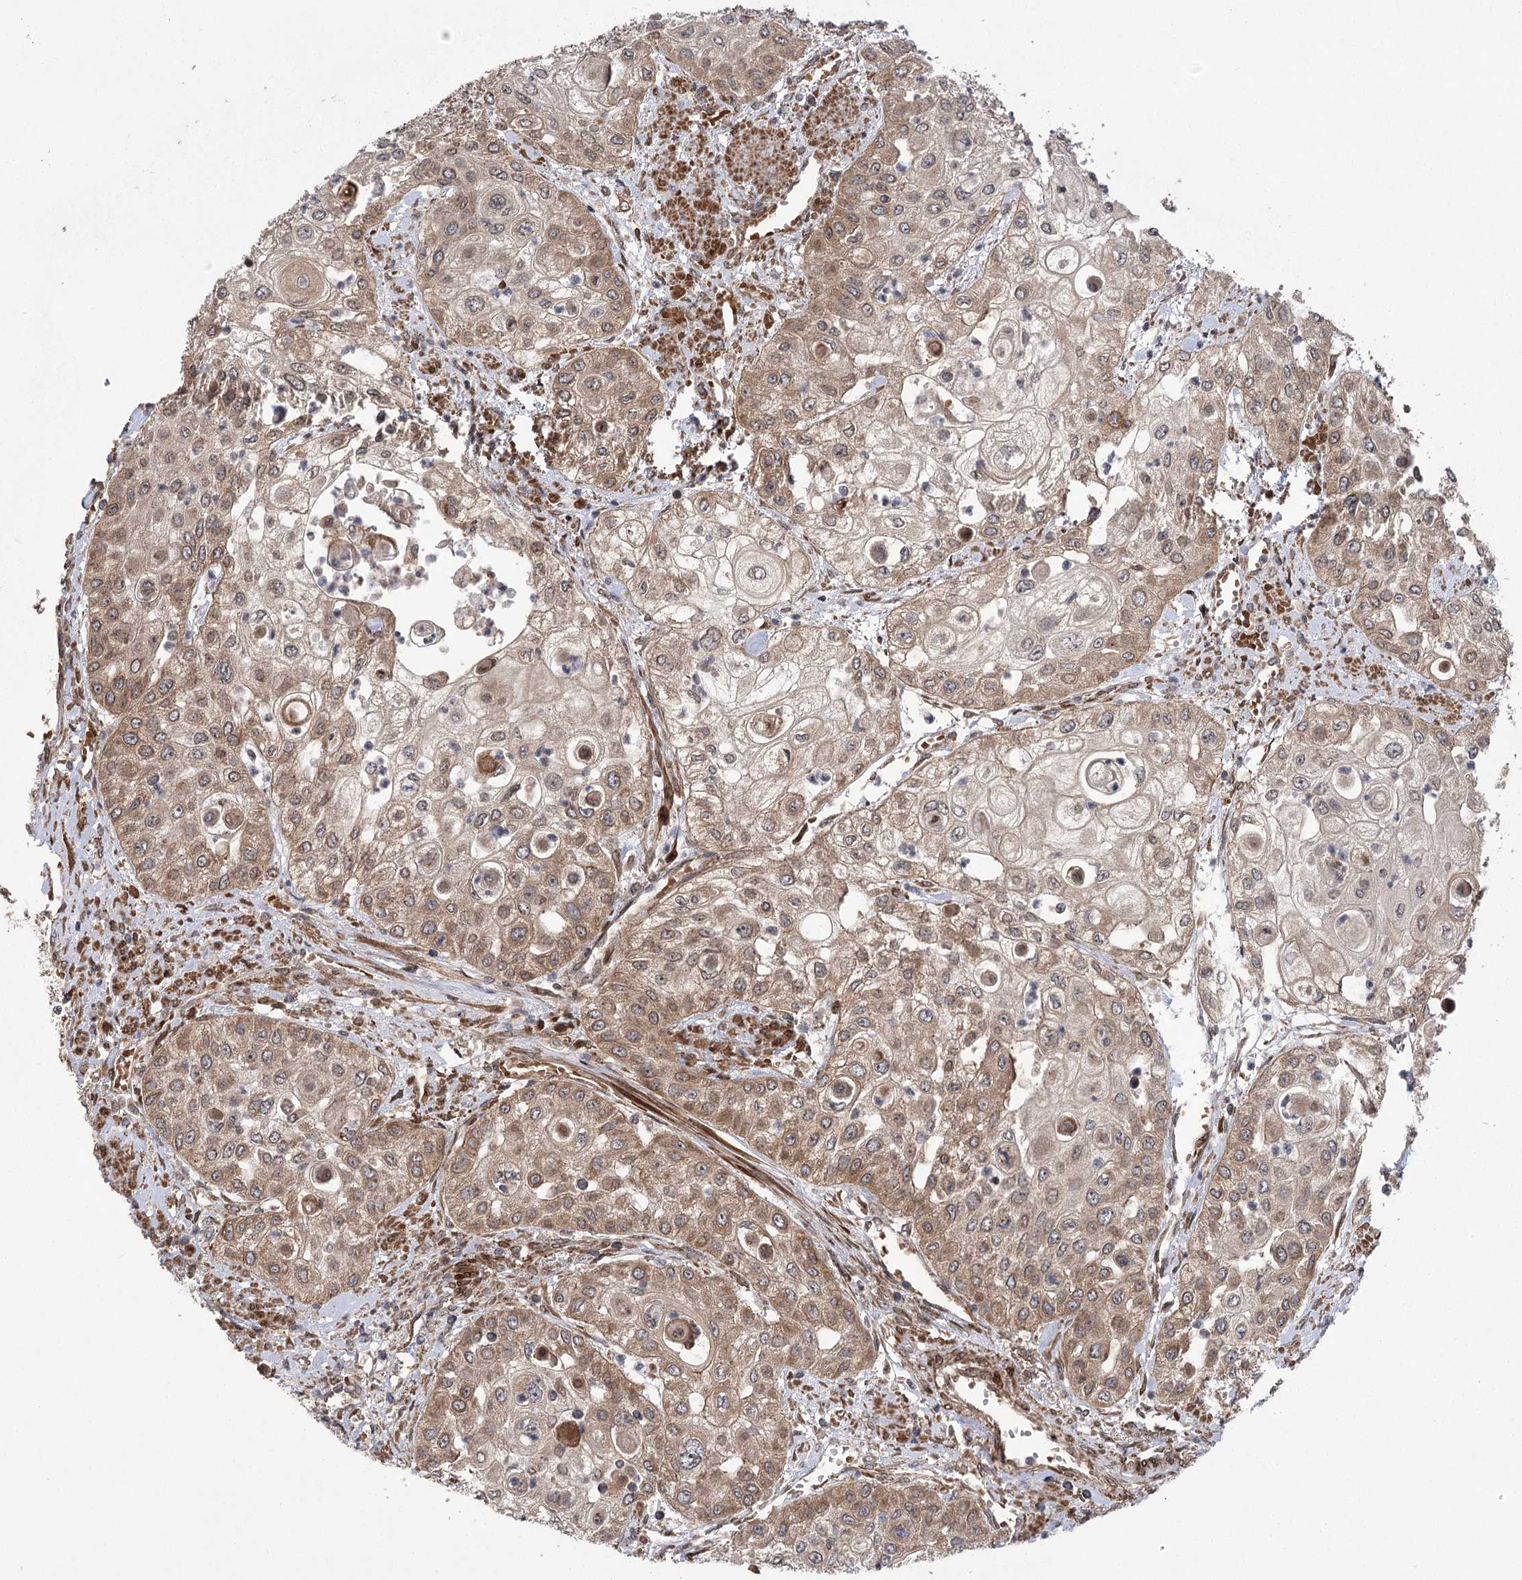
{"staining": {"intensity": "moderate", "quantity": ">75%", "location": "cytoplasmic/membranous"}, "tissue": "urothelial cancer", "cell_type": "Tumor cells", "image_type": "cancer", "snomed": [{"axis": "morphology", "description": "Urothelial carcinoma, High grade"}, {"axis": "topography", "description": "Urinary bladder"}], "caption": "Protein expression analysis of urothelial cancer reveals moderate cytoplasmic/membranous staining in about >75% of tumor cells. The staining was performed using DAB, with brown indicating positive protein expression. Nuclei are stained blue with hematoxylin.", "gene": "TENM2", "patient": {"sex": "female", "age": 79}}